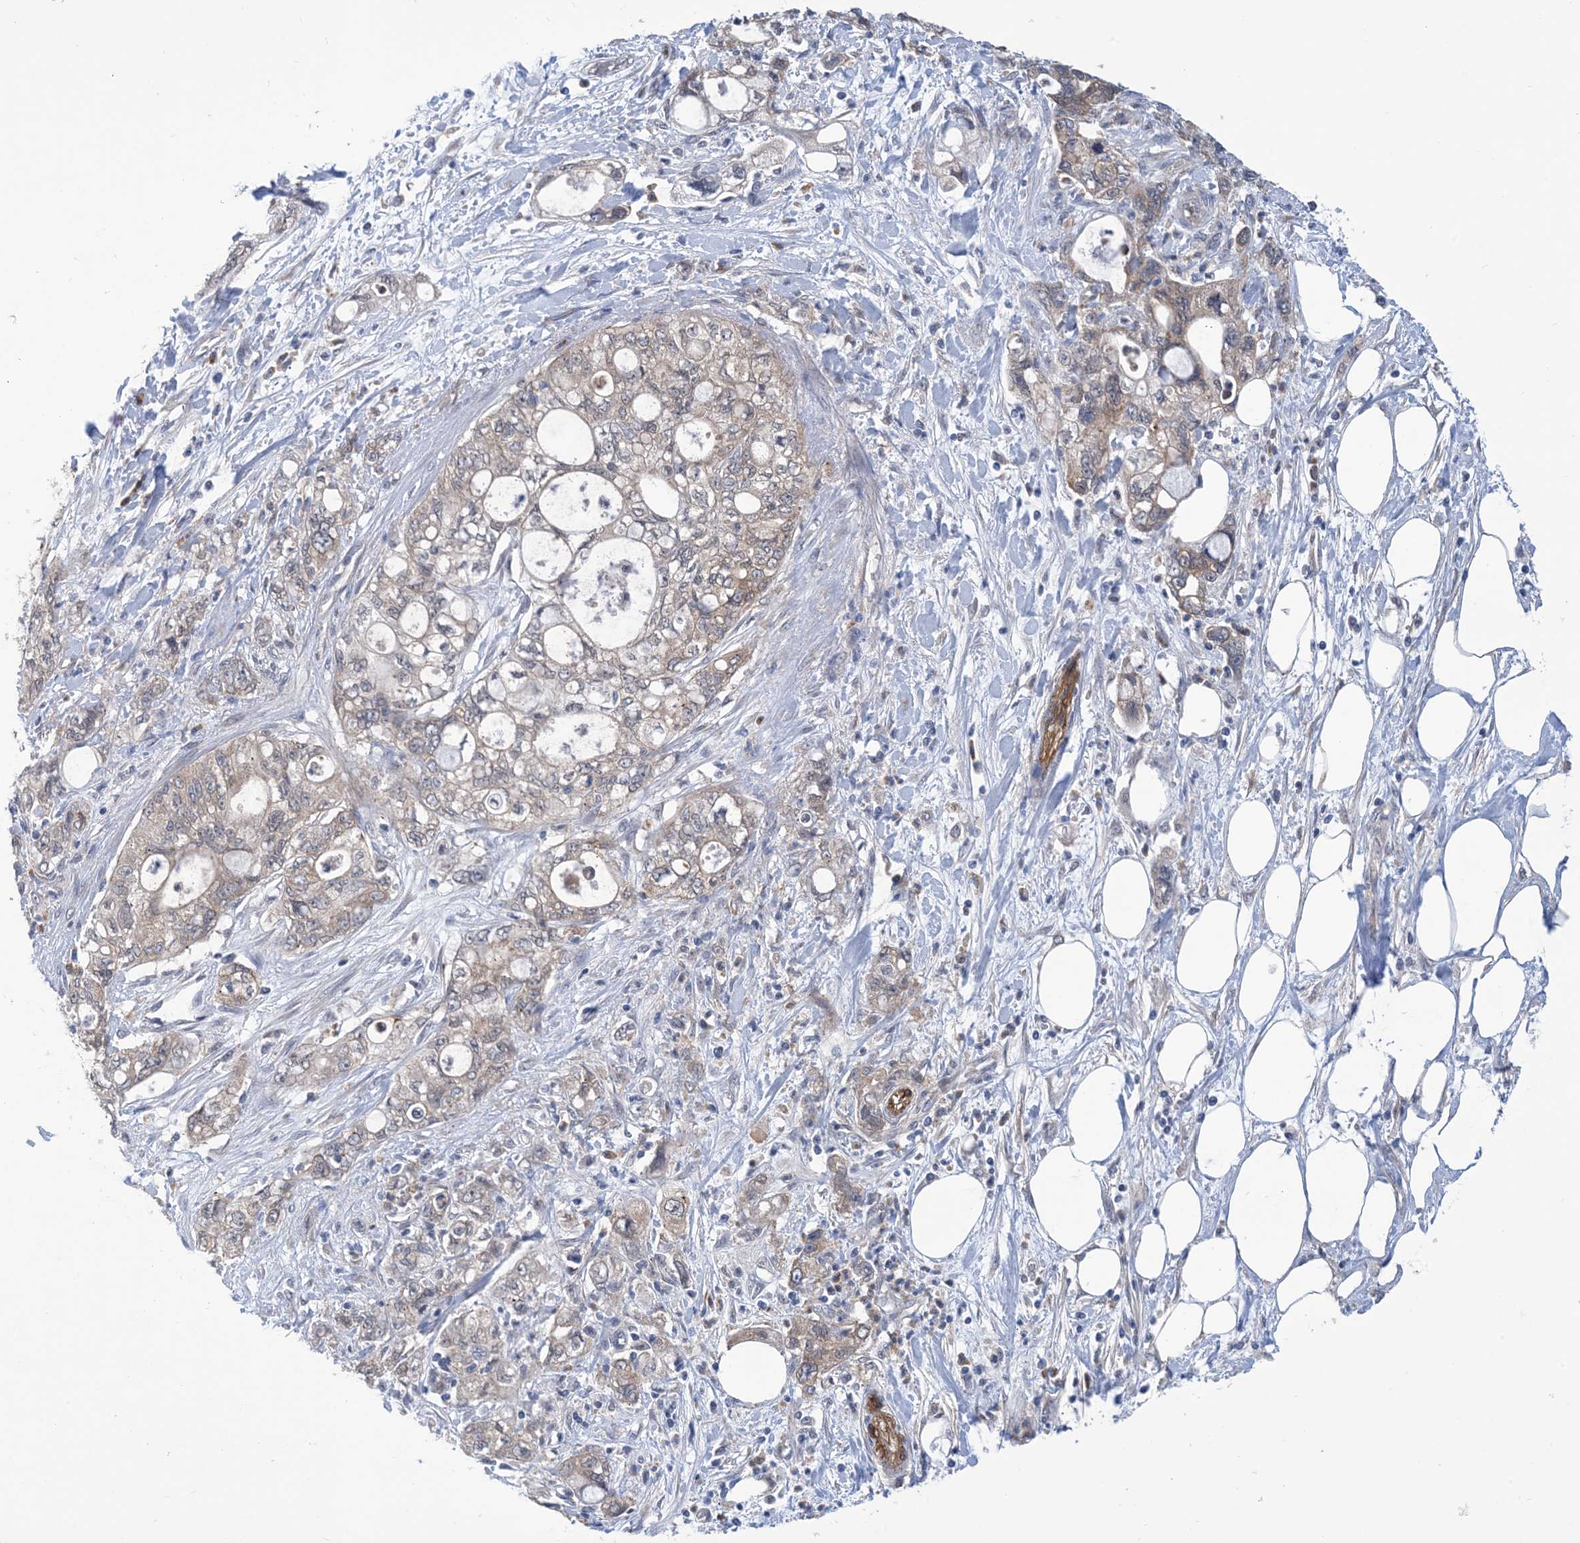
{"staining": {"intensity": "weak", "quantity": ">75%", "location": "cytoplasmic/membranous"}, "tissue": "pancreatic cancer", "cell_type": "Tumor cells", "image_type": "cancer", "snomed": [{"axis": "morphology", "description": "Adenocarcinoma, NOS"}, {"axis": "topography", "description": "Pancreas"}], "caption": "Human adenocarcinoma (pancreatic) stained for a protein (brown) demonstrates weak cytoplasmic/membranous positive positivity in approximately >75% of tumor cells.", "gene": "EHBP1", "patient": {"sex": "male", "age": 70}}